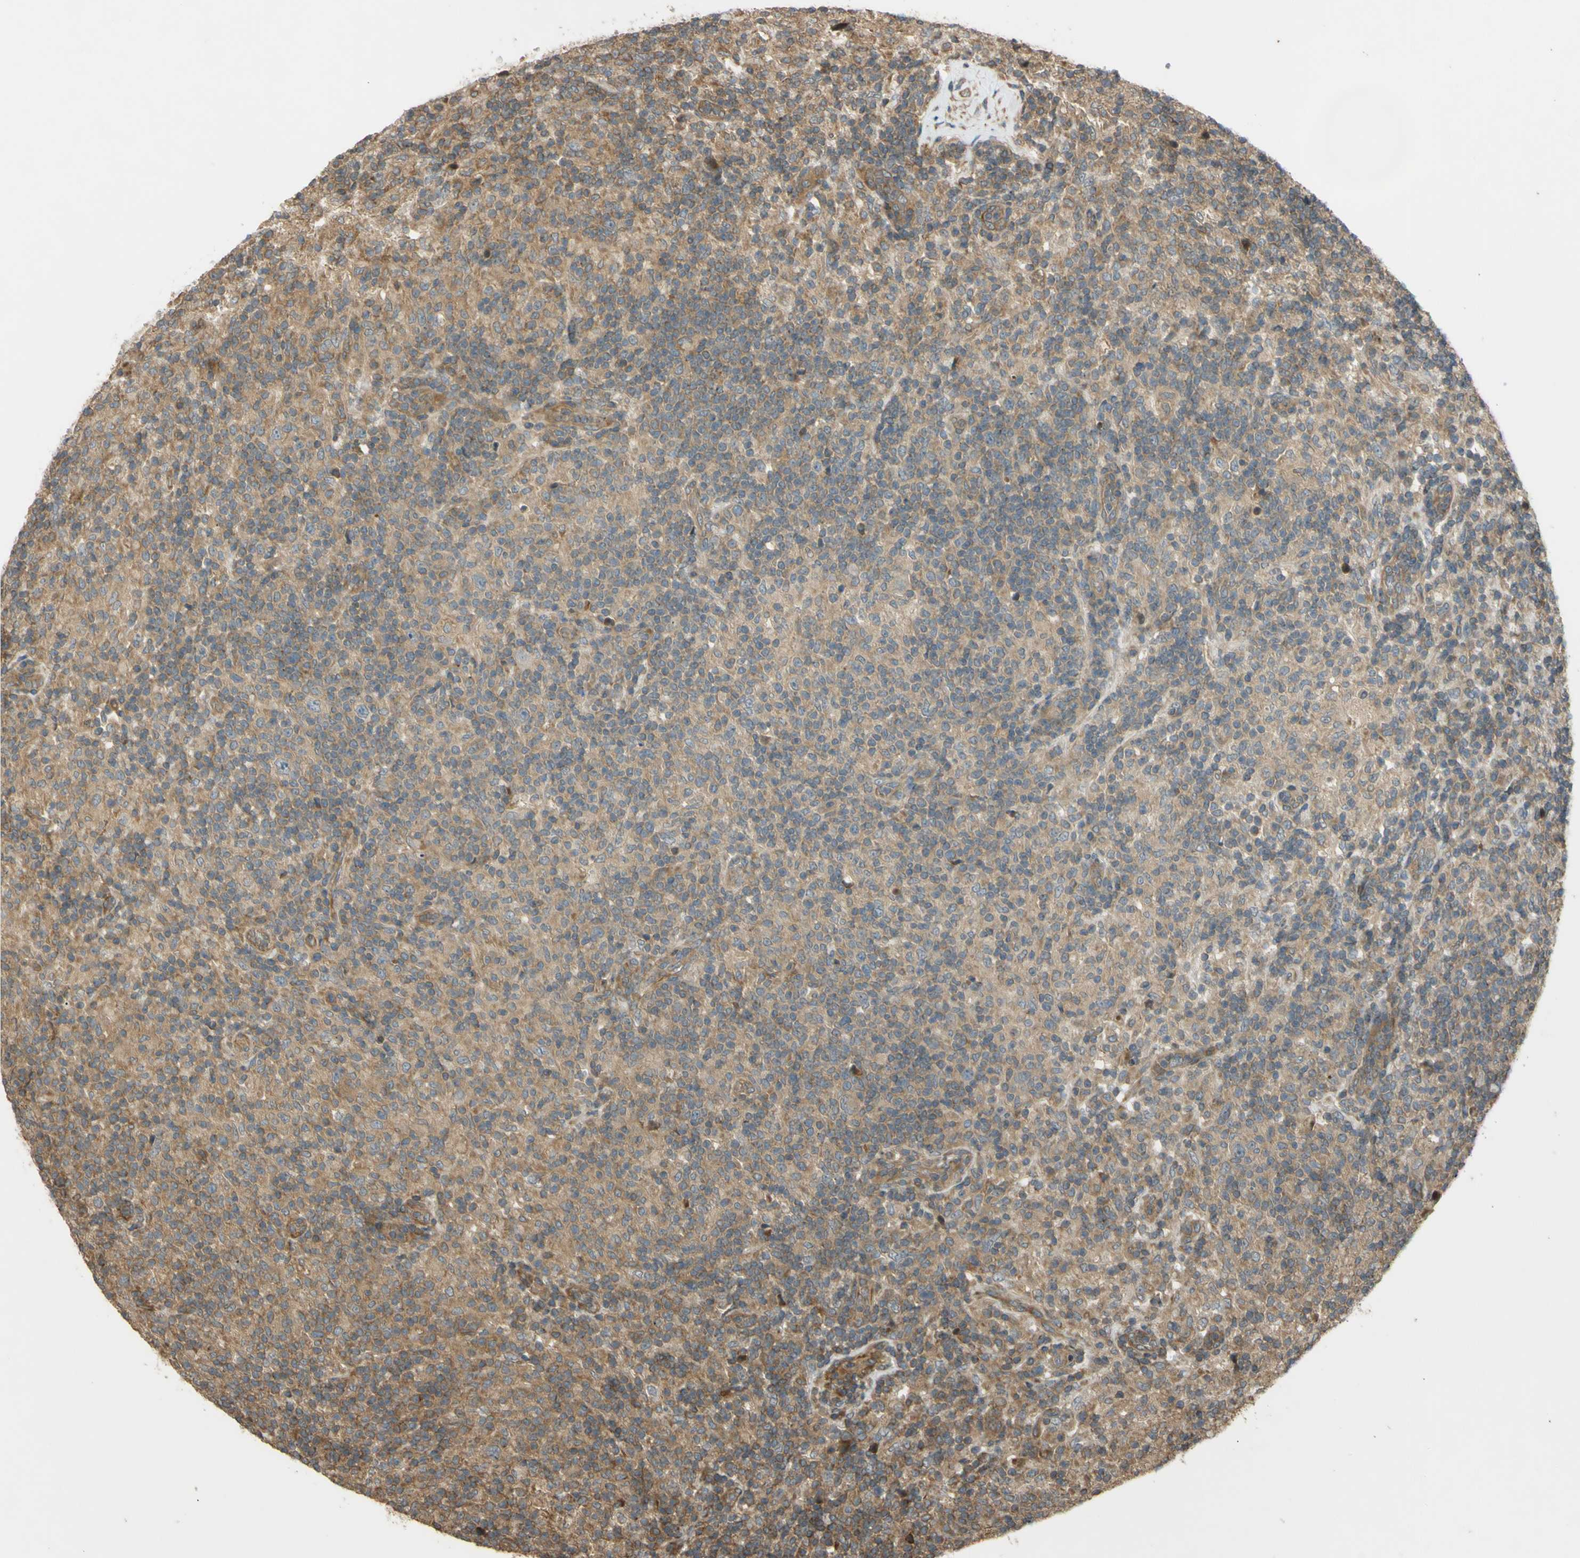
{"staining": {"intensity": "negative", "quantity": "none", "location": "none"}, "tissue": "lymphoma", "cell_type": "Tumor cells", "image_type": "cancer", "snomed": [{"axis": "morphology", "description": "Hodgkin's disease, NOS"}, {"axis": "topography", "description": "Lymph node"}], "caption": "Image shows no protein positivity in tumor cells of lymphoma tissue.", "gene": "FLII", "patient": {"sex": "male", "age": 70}}